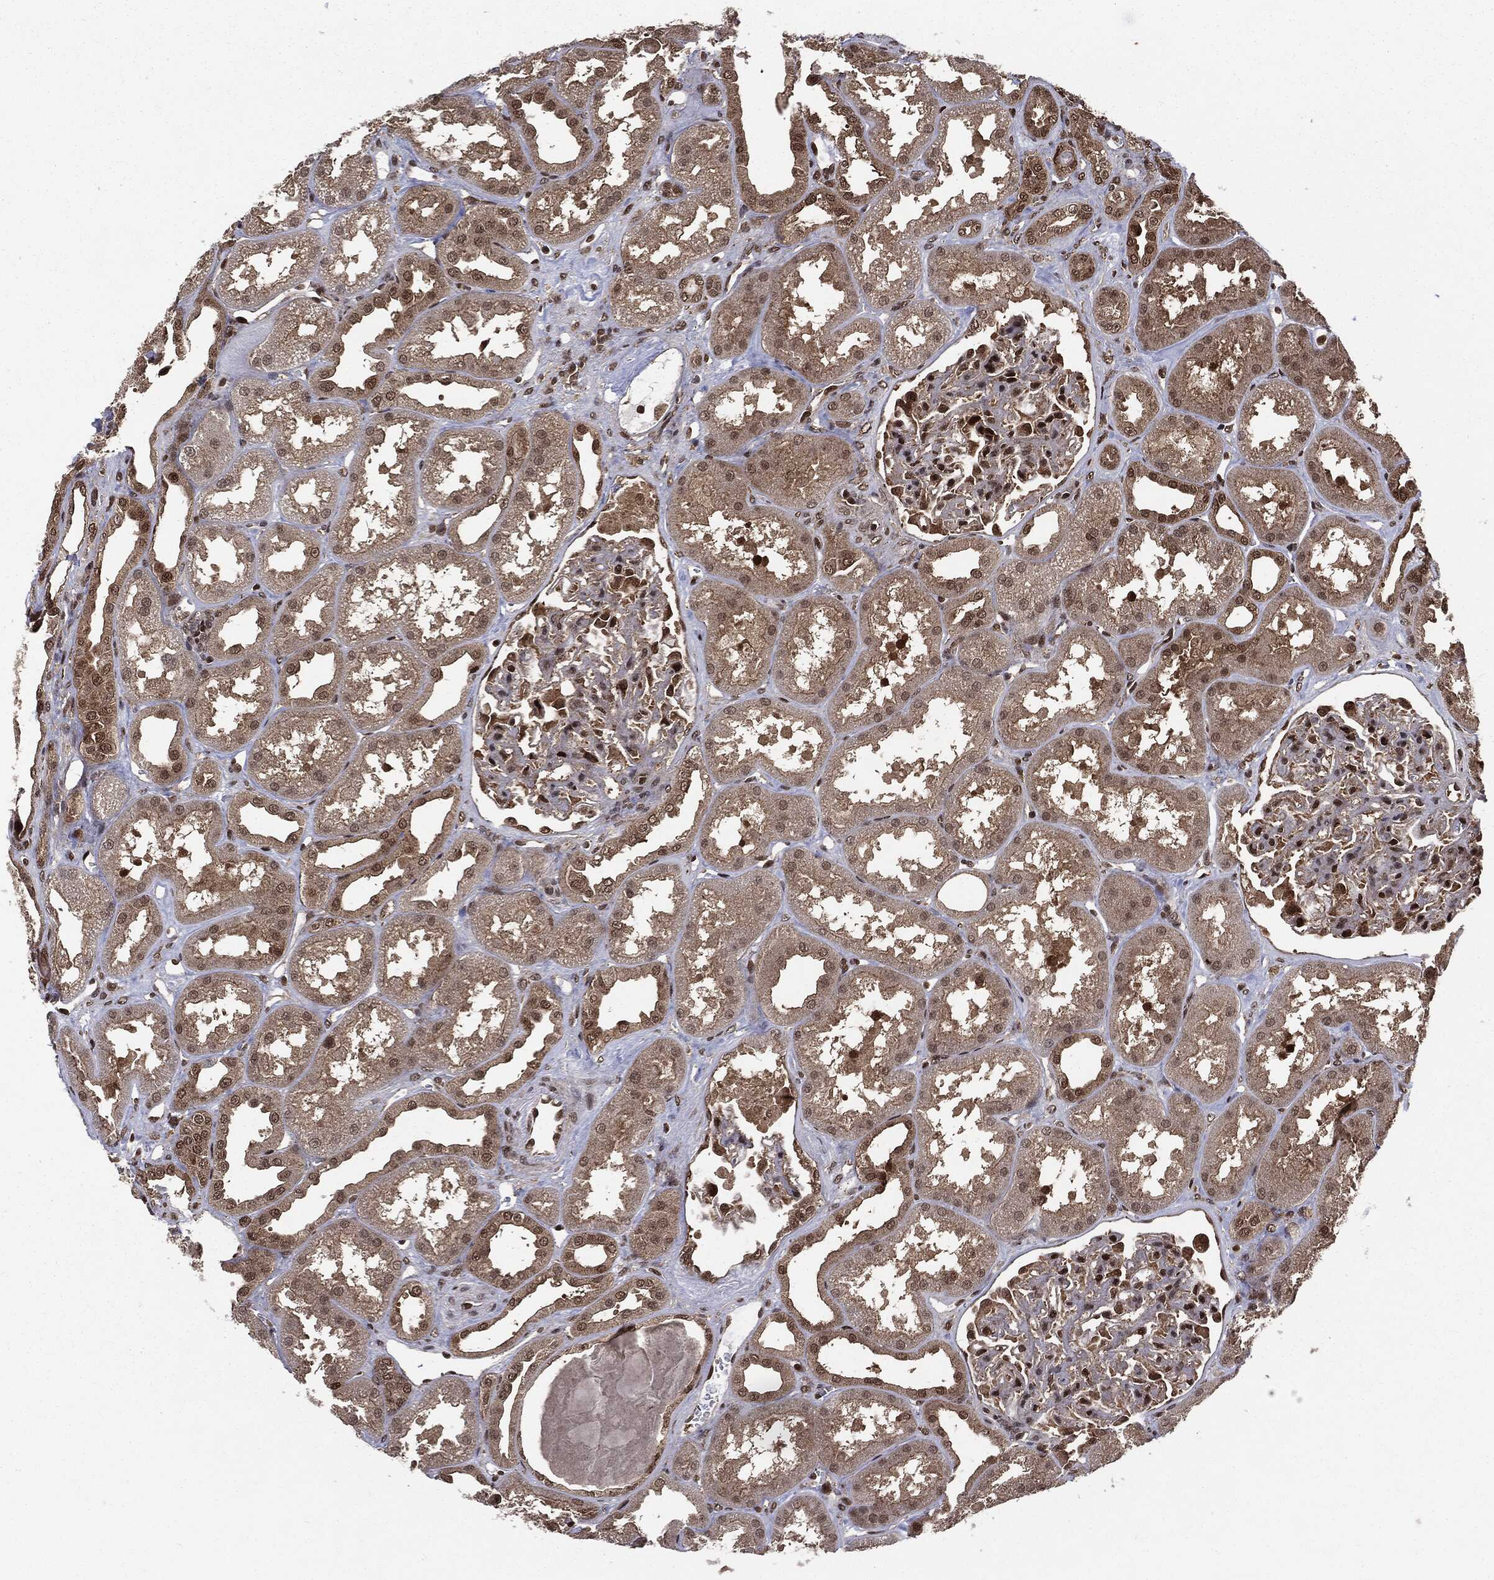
{"staining": {"intensity": "strong", "quantity": "<25%", "location": "nuclear"}, "tissue": "kidney", "cell_type": "Cells in glomeruli", "image_type": "normal", "snomed": [{"axis": "morphology", "description": "Normal tissue, NOS"}, {"axis": "topography", "description": "Kidney"}], "caption": "Cells in glomeruli display medium levels of strong nuclear expression in about <25% of cells in unremarkable kidney.", "gene": "PTPA", "patient": {"sex": "male", "age": 61}}